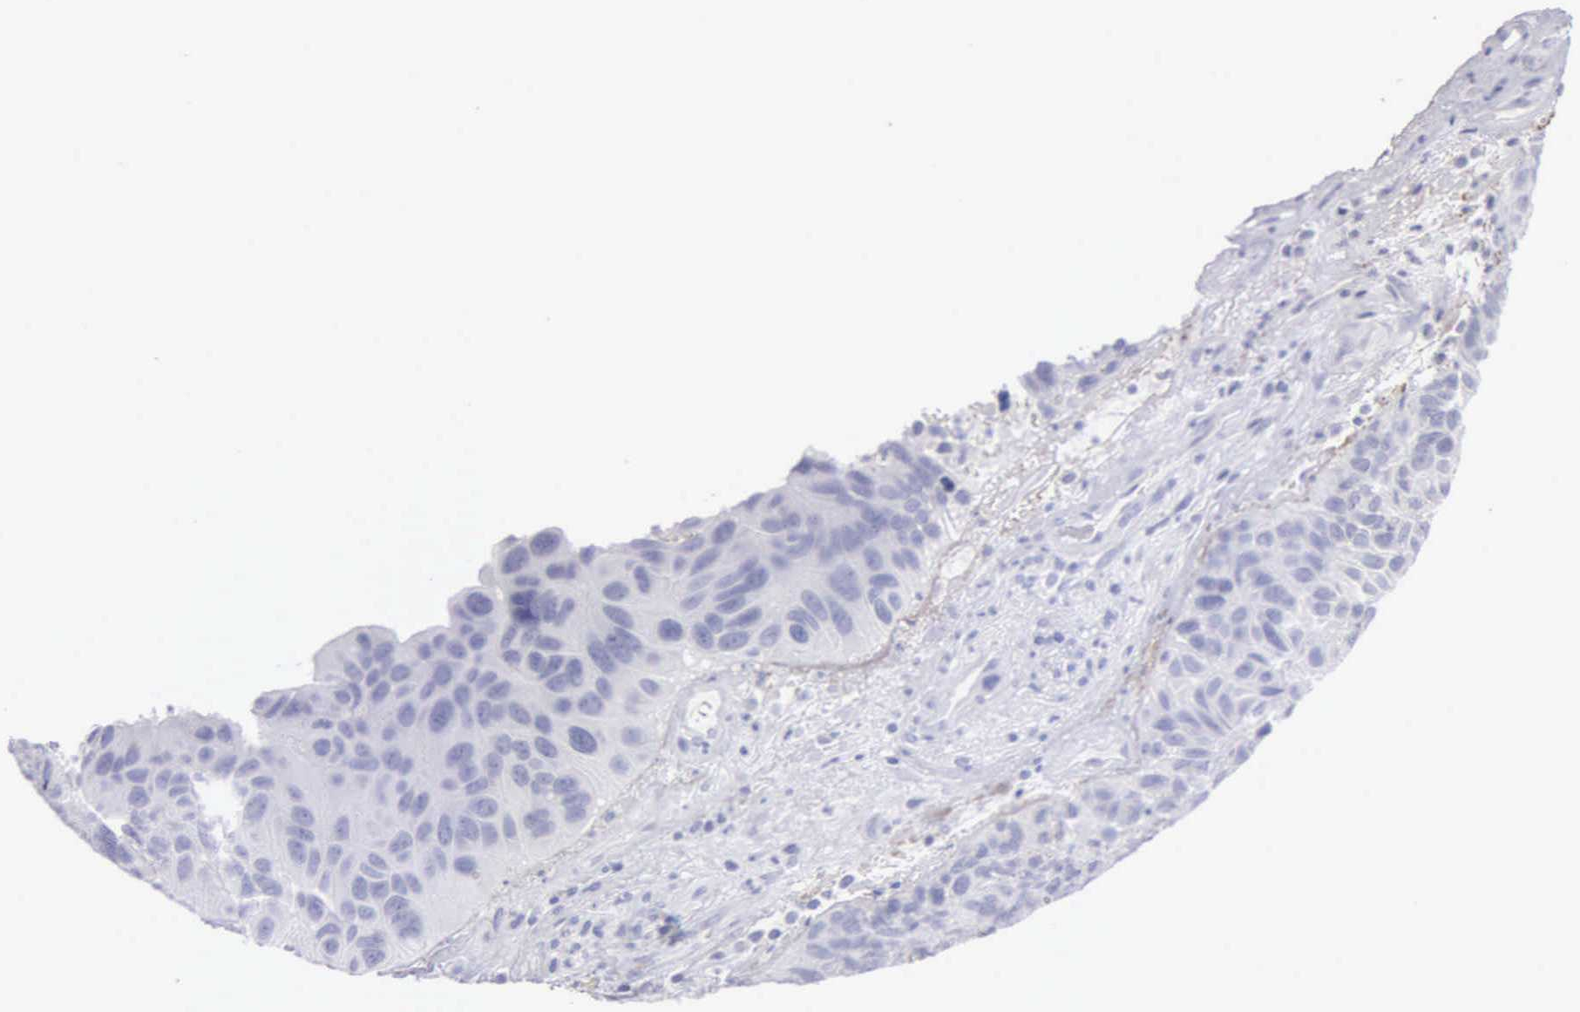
{"staining": {"intensity": "negative", "quantity": "none", "location": "none"}, "tissue": "urothelial cancer", "cell_type": "Tumor cells", "image_type": "cancer", "snomed": [{"axis": "morphology", "description": "Urothelial carcinoma, High grade"}, {"axis": "topography", "description": "Urinary bladder"}], "caption": "This is a micrograph of IHC staining of high-grade urothelial carcinoma, which shows no positivity in tumor cells.", "gene": "FBLN5", "patient": {"sex": "male", "age": 66}}